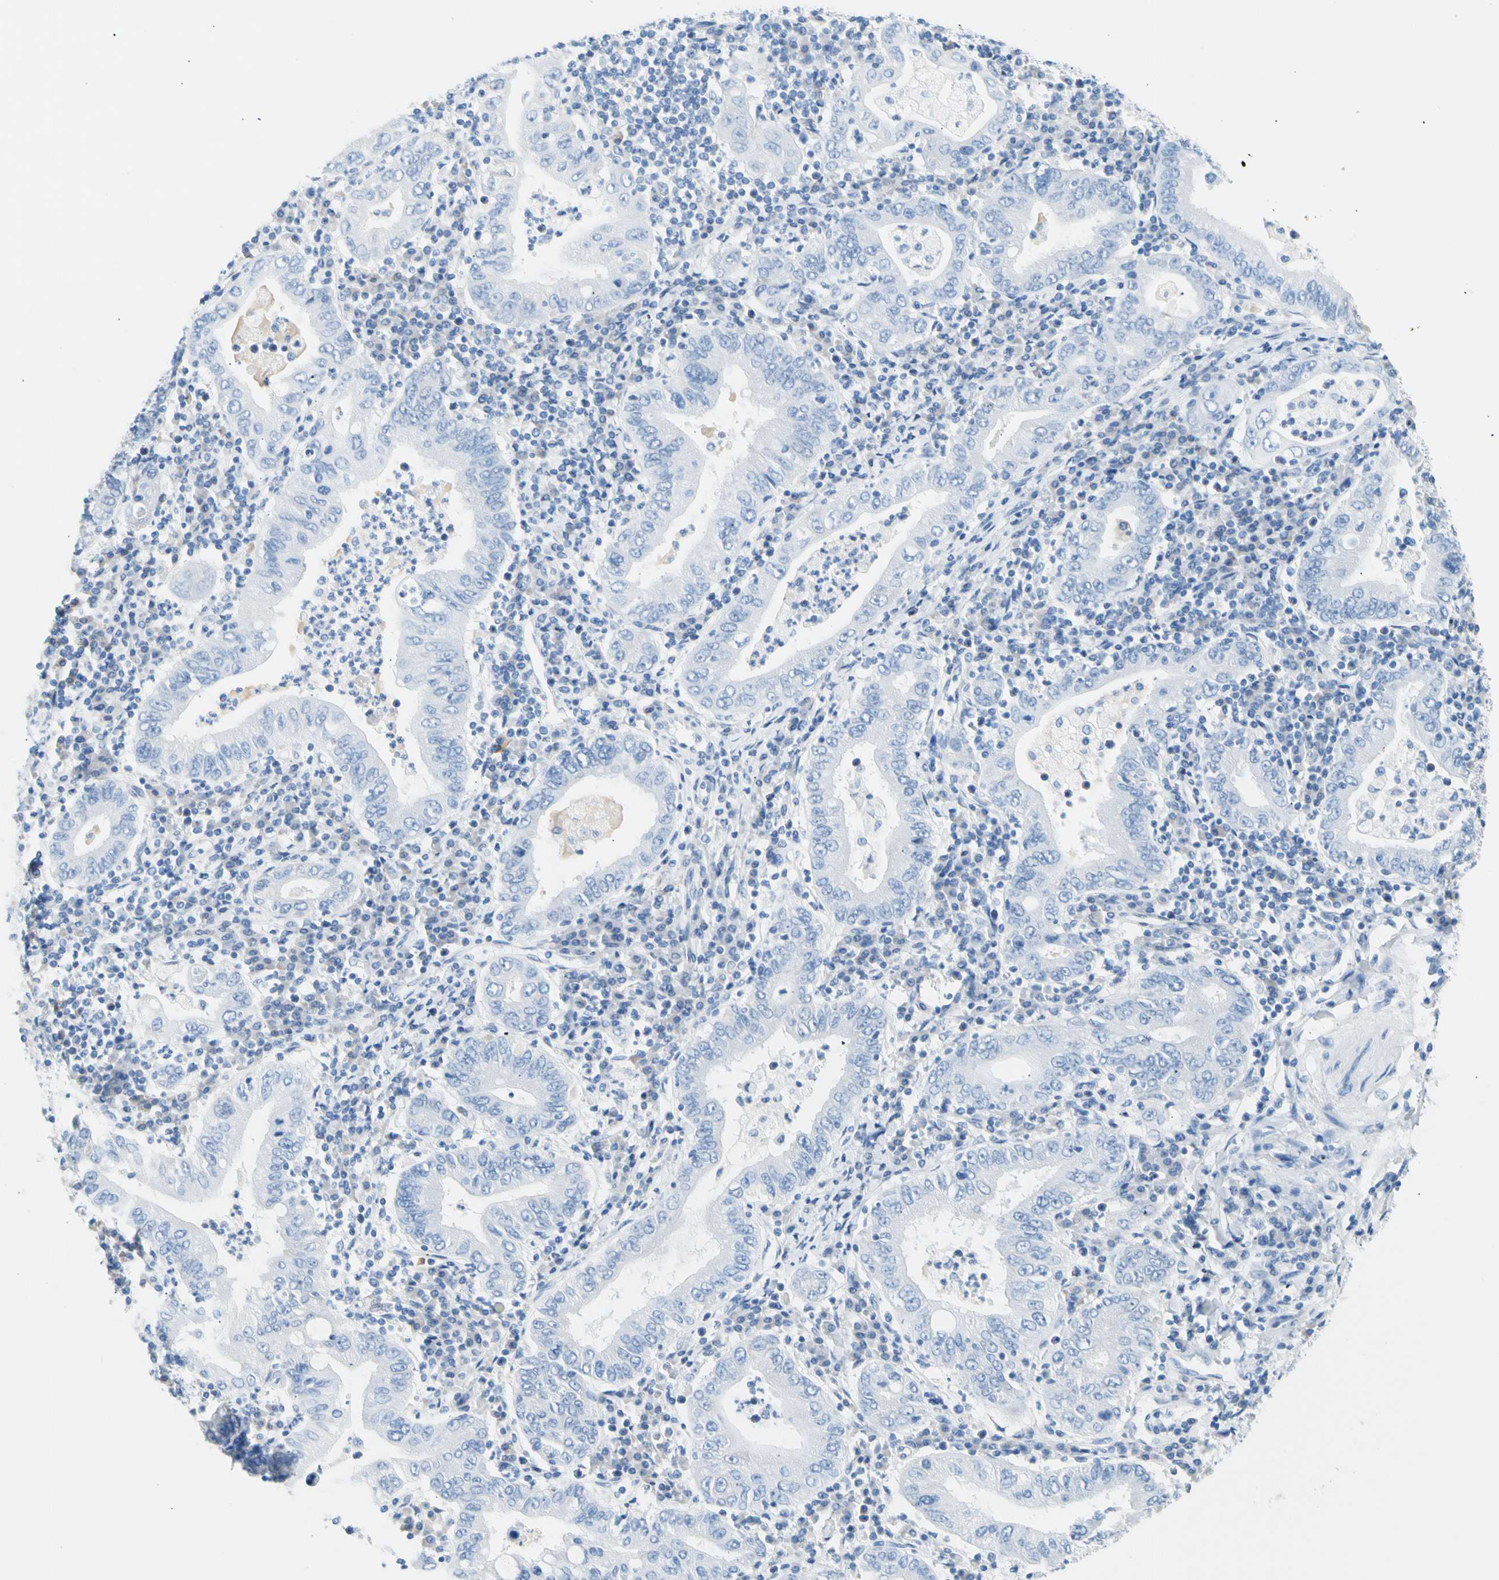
{"staining": {"intensity": "negative", "quantity": "none", "location": "none"}, "tissue": "stomach cancer", "cell_type": "Tumor cells", "image_type": "cancer", "snomed": [{"axis": "morphology", "description": "Normal tissue, NOS"}, {"axis": "morphology", "description": "Adenocarcinoma, NOS"}, {"axis": "topography", "description": "Esophagus"}, {"axis": "topography", "description": "Stomach, upper"}, {"axis": "topography", "description": "Peripheral nerve tissue"}], "caption": "Immunohistochemical staining of stomach cancer demonstrates no significant positivity in tumor cells. (Immunohistochemistry (ihc), brightfield microscopy, high magnification).", "gene": "CEL", "patient": {"sex": "male", "age": 62}}